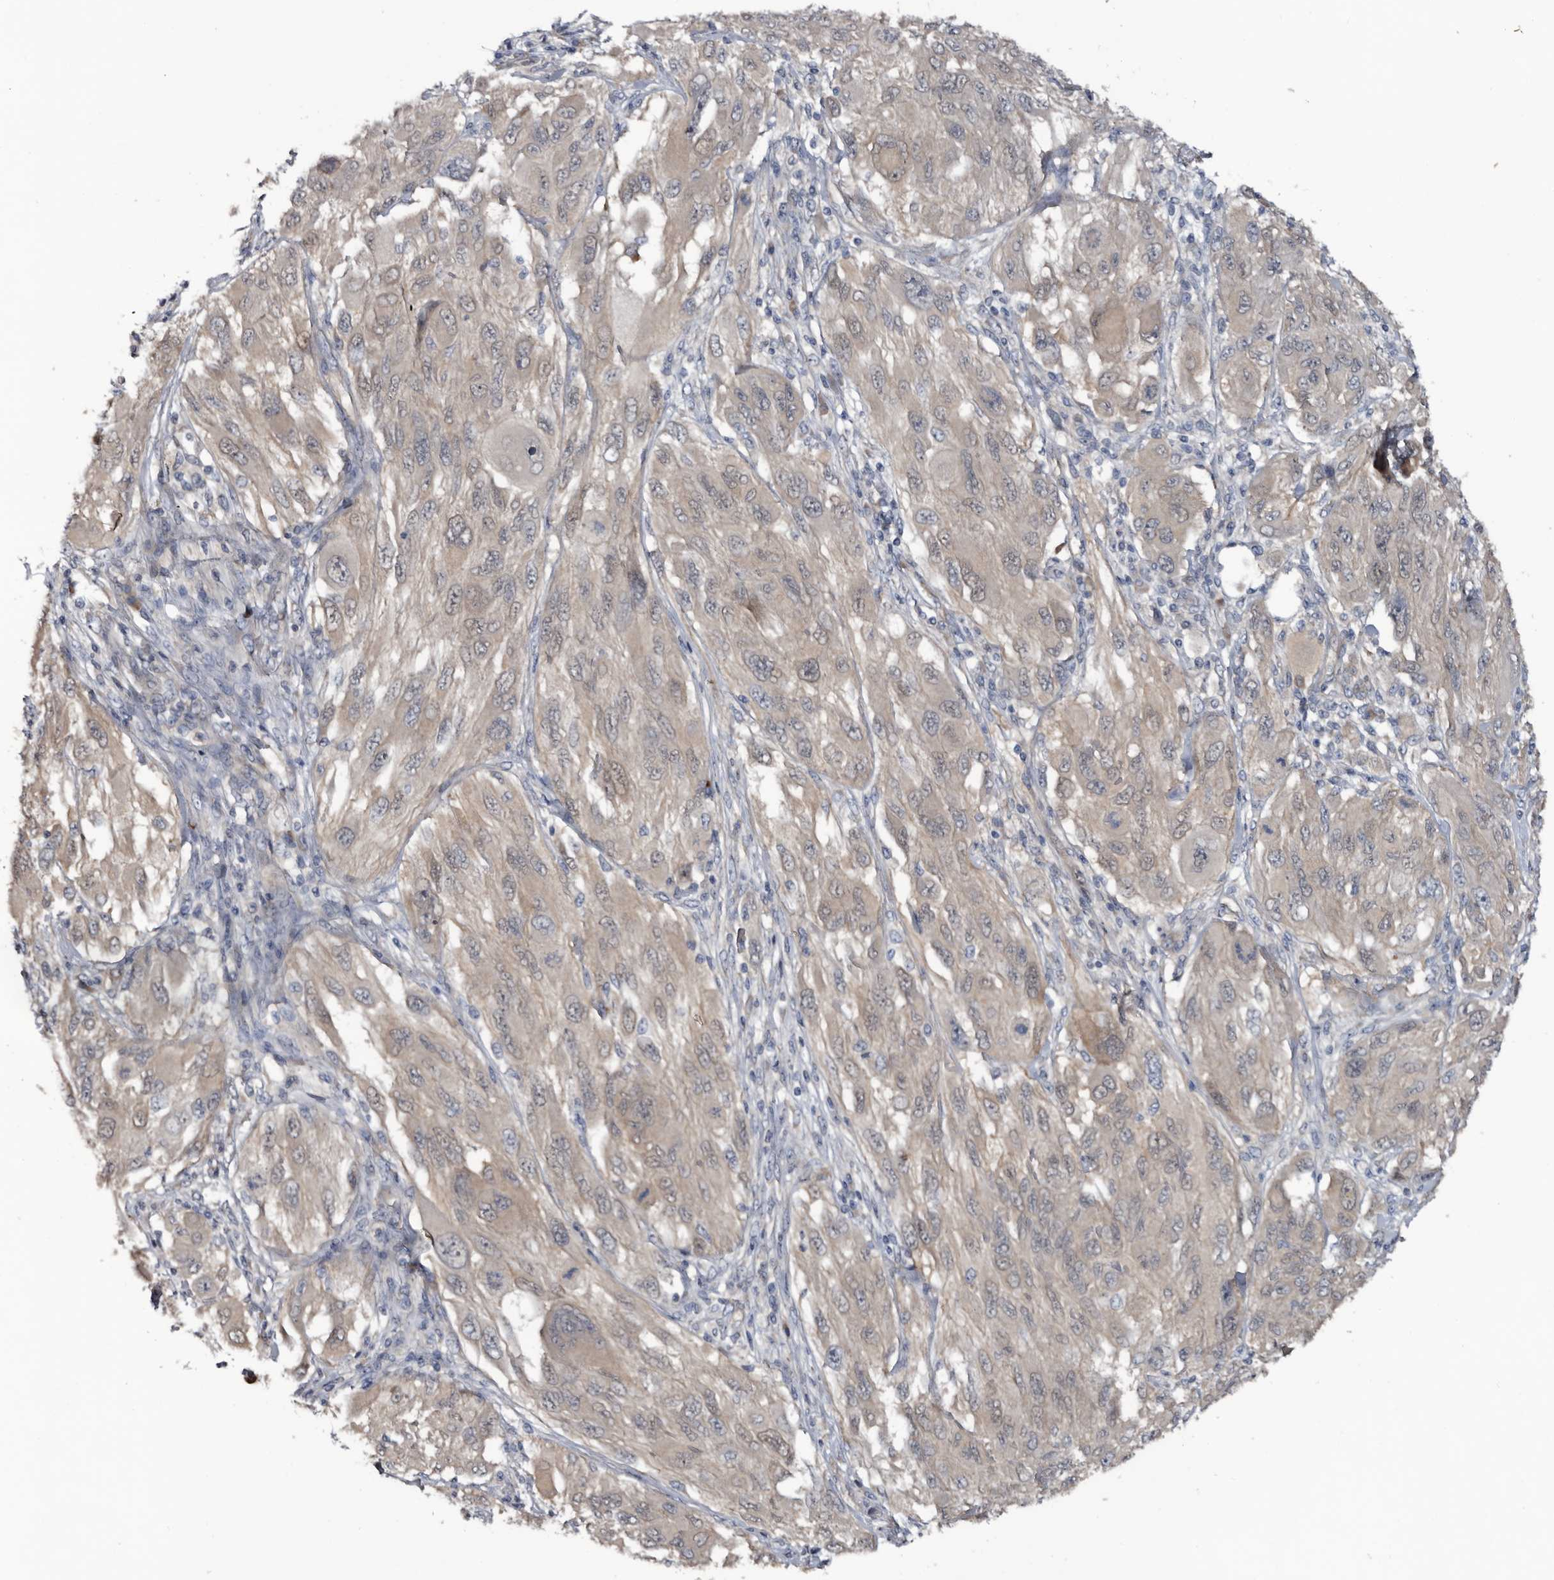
{"staining": {"intensity": "negative", "quantity": "none", "location": "none"}, "tissue": "melanoma", "cell_type": "Tumor cells", "image_type": "cancer", "snomed": [{"axis": "morphology", "description": "Malignant melanoma, NOS"}, {"axis": "topography", "description": "Skin"}], "caption": "This histopathology image is of malignant melanoma stained with IHC to label a protein in brown with the nuclei are counter-stained blue. There is no staining in tumor cells.", "gene": "IARS1", "patient": {"sex": "female", "age": 91}}